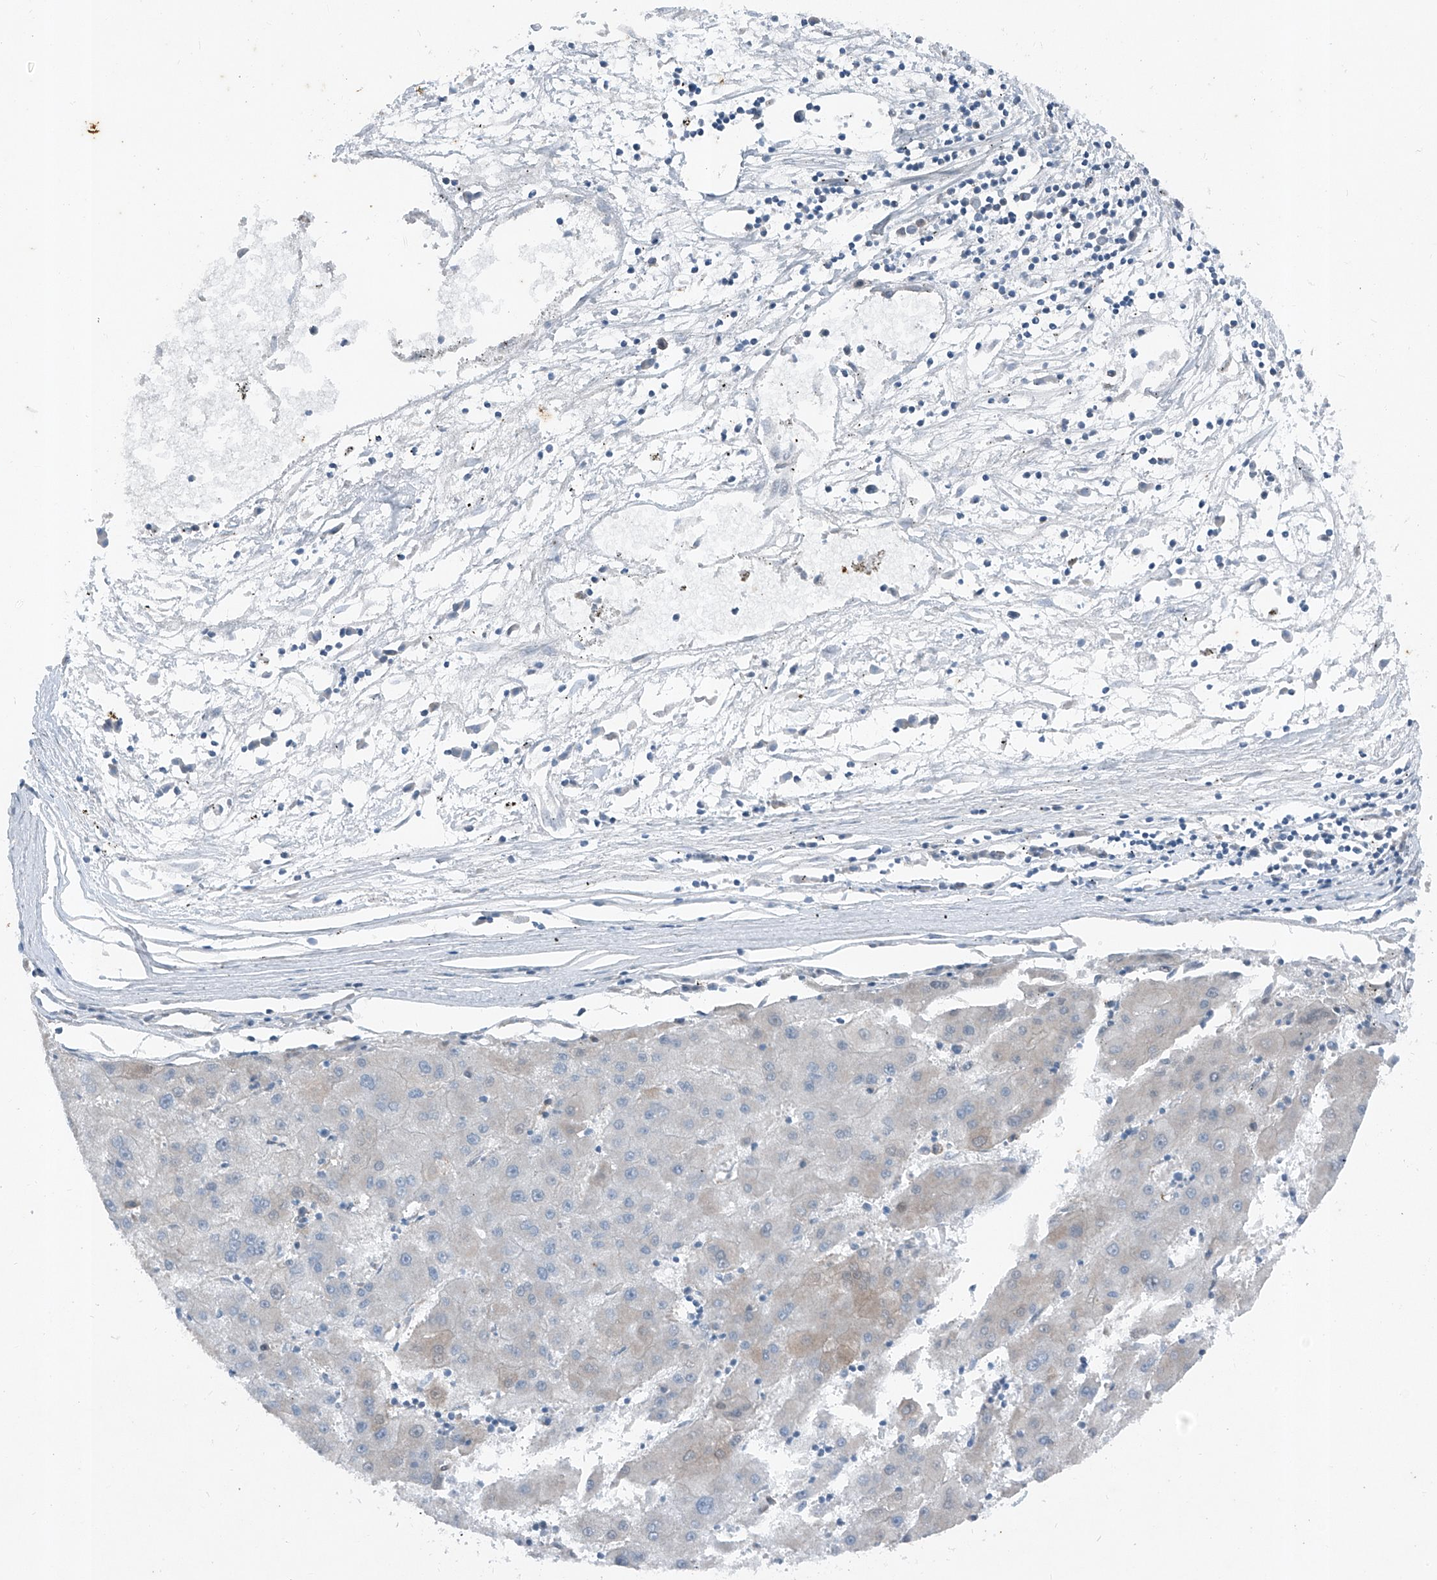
{"staining": {"intensity": "negative", "quantity": "none", "location": "none"}, "tissue": "liver cancer", "cell_type": "Tumor cells", "image_type": "cancer", "snomed": [{"axis": "morphology", "description": "Carcinoma, Hepatocellular, NOS"}, {"axis": "topography", "description": "Liver"}], "caption": "Tumor cells show no significant staining in liver hepatocellular carcinoma. The staining was performed using DAB to visualize the protein expression in brown, while the nuclei were stained in blue with hematoxylin (Magnification: 20x).", "gene": "DYRK1B", "patient": {"sex": "male", "age": 72}}